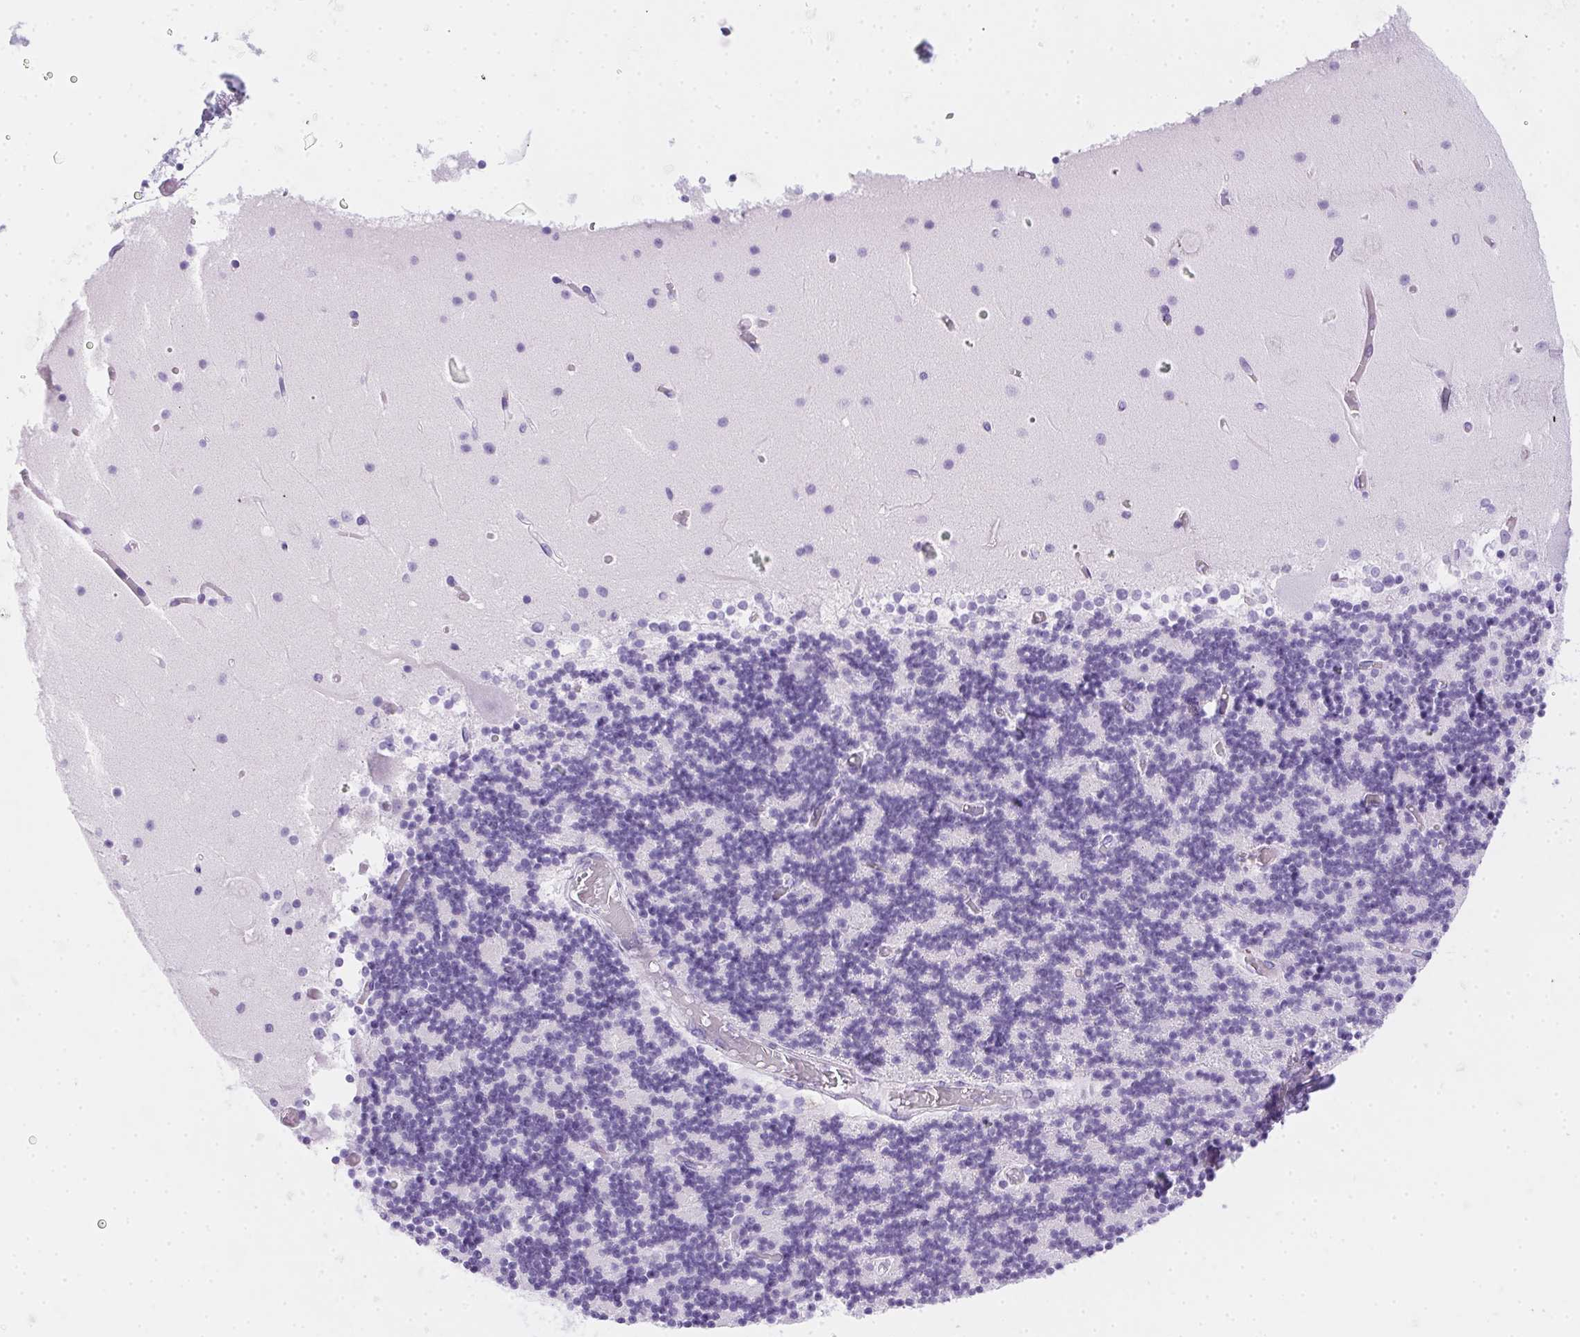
{"staining": {"intensity": "negative", "quantity": "none", "location": "none"}, "tissue": "cerebellum", "cell_type": "Cells in granular layer", "image_type": "normal", "snomed": [{"axis": "morphology", "description": "Normal tissue, NOS"}, {"axis": "topography", "description": "Cerebellum"}], "caption": "Immunohistochemistry histopathology image of normal cerebellum stained for a protein (brown), which shows no positivity in cells in granular layer.", "gene": "SPACA5B", "patient": {"sex": "female", "age": 28}}